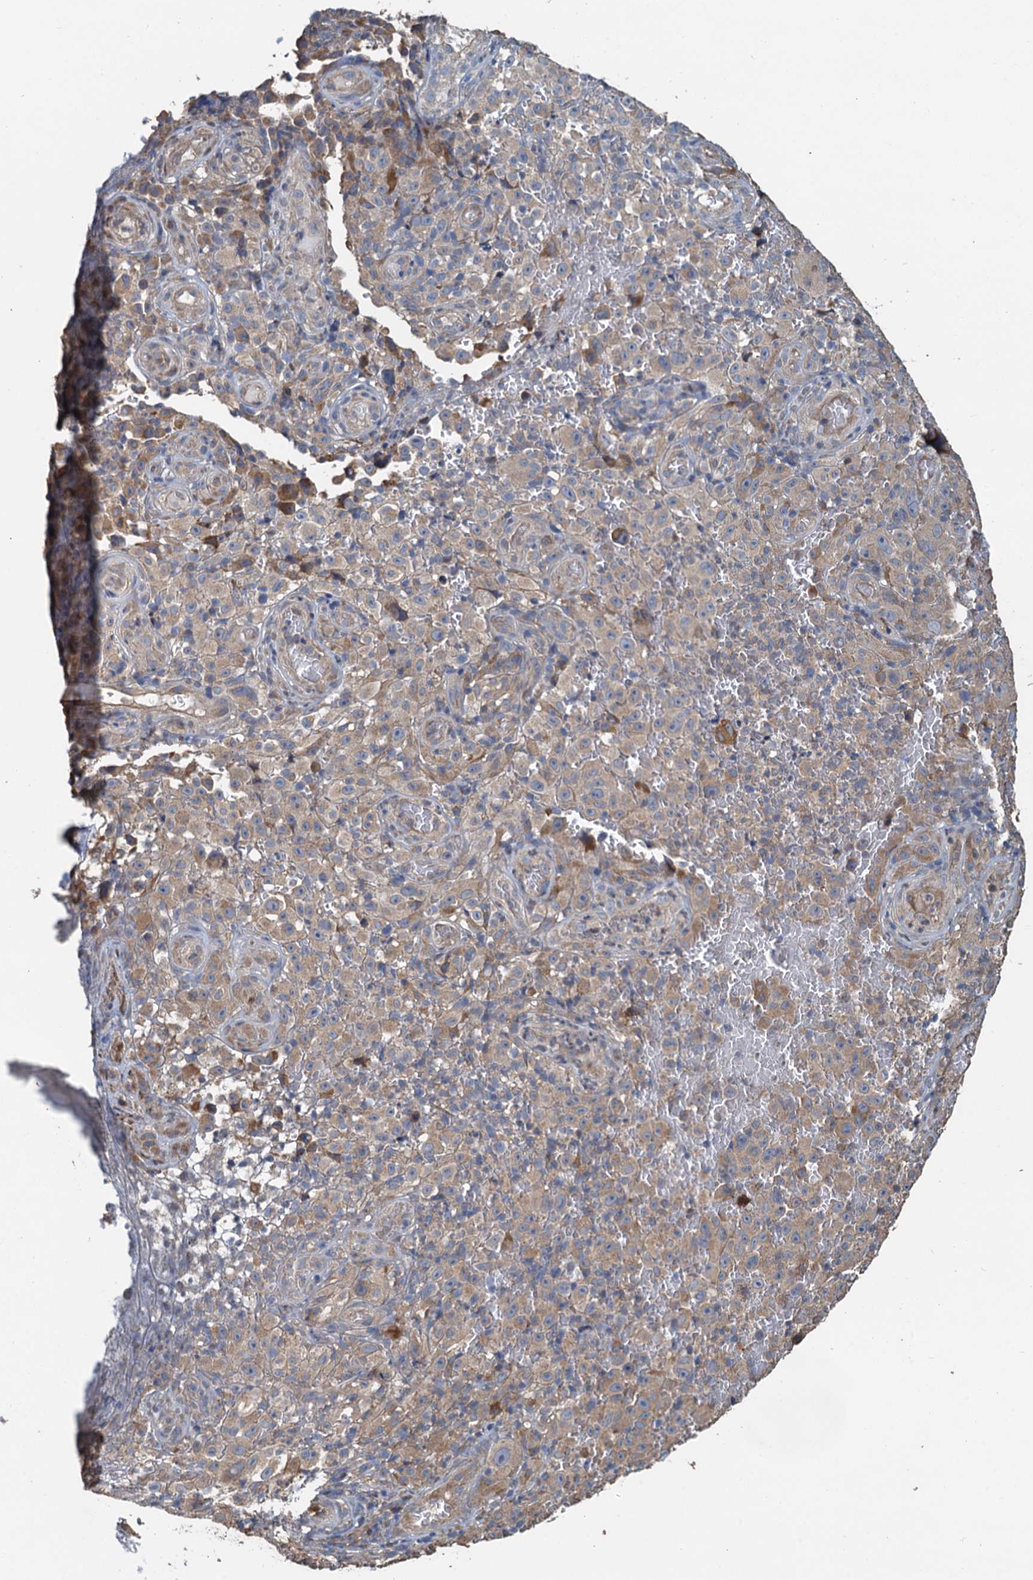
{"staining": {"intensity": "weak", "quantity": "25%-75%", "location": "cytoplasmic/membranous"}, "tissue": "melanoma", "cell_type": "Tumor cells", "image_type": "cancer", "snomed": [{"axis": "morphology", "description": "Malignant melanoma, NOS"}, {"axis": "topography", "description": "Skin"}], "caption": "Weak cytoplasmic/membranous protein positivity is seen in approximately 25%-75% of tumor cells in malignant melanoma.", "gene": "HYI", "patient": {"sex": "female", "age": 82}}